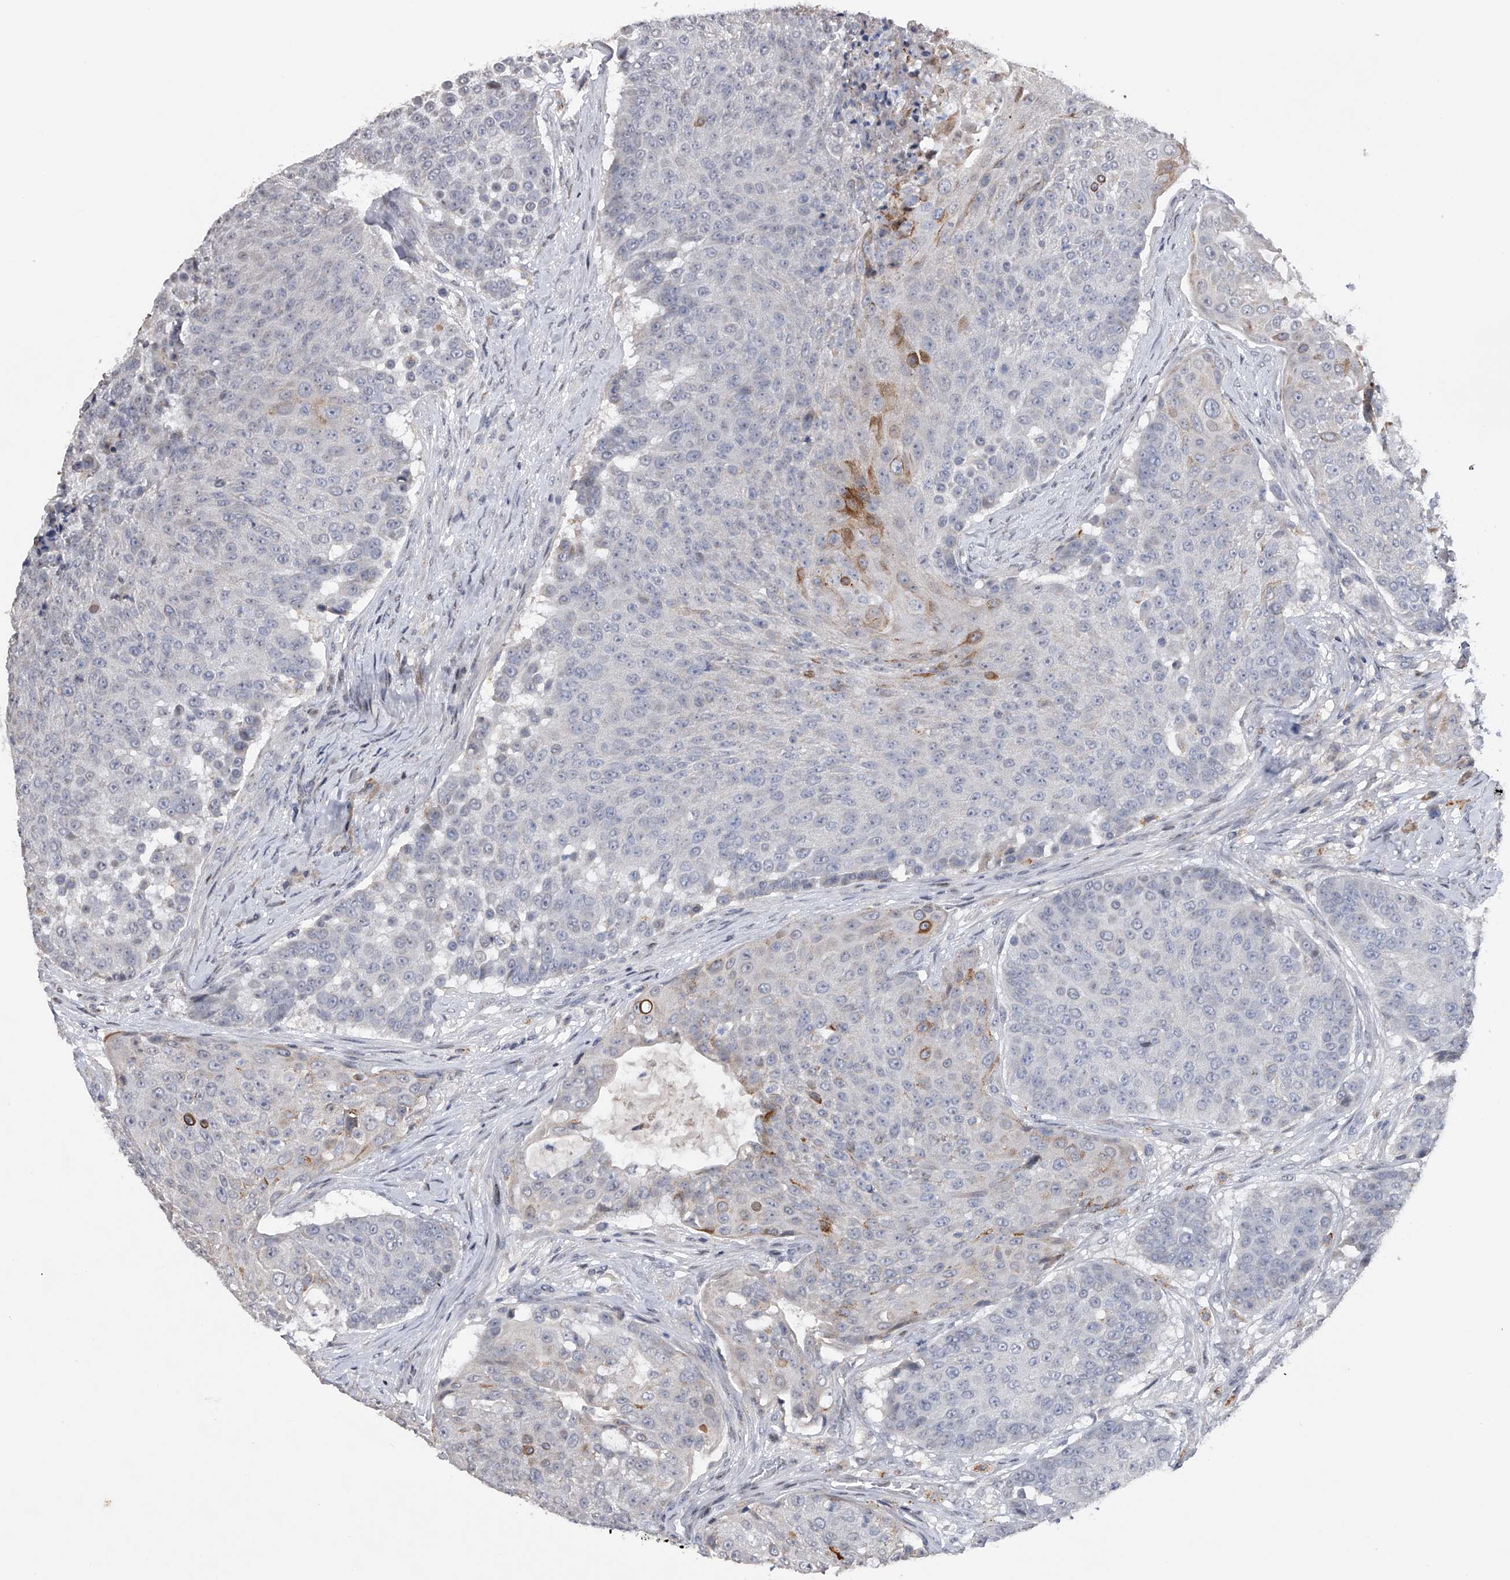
{"staining": {"intensity": "weak", "quantity": "<25%", "location": "cytoplasmic/membranous"}, "tissue": "urothelial cancer", "cell_type": "Tumor cells", "image_type": "cancer", "snomed": [{"axis": "morphology", "description": "Urothelial carcinoma, High grade"}, {"axis": "topography", "description": "Urinary bladder"}], "caption": "Tumor cells show no significant expression in high-grade urothelial carcinoma.", "gene": "RWDD2A", "patient": {"sex": "female", "age": 63}}